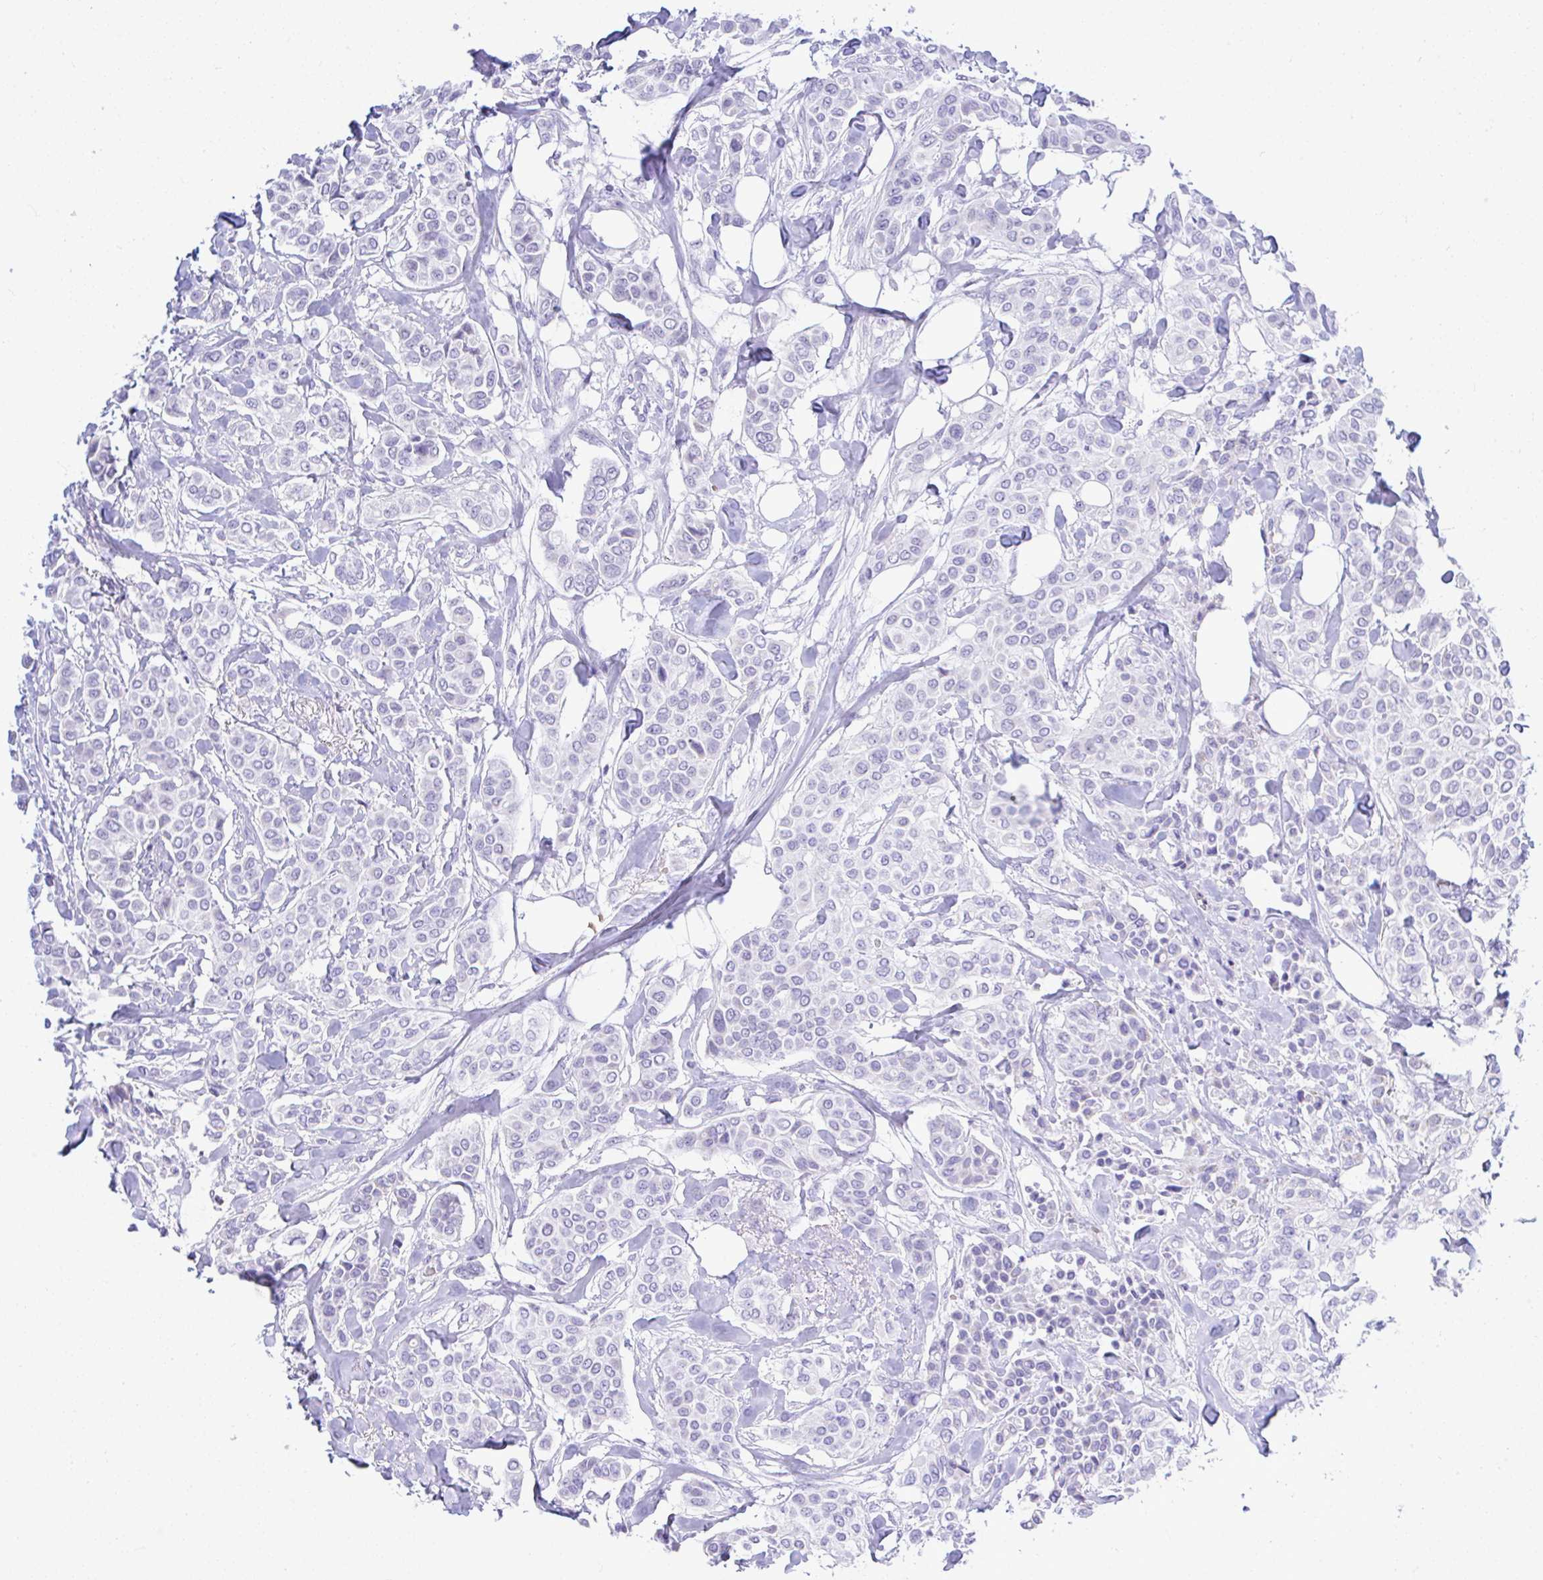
{"staining": {"intensity": "negative", "quantity": "none", "location": "none"}, "tissue": "breast cancer", "cell_type": "Tumor cells", "image_type": "cancer", "snomed": [{"axis": "morphology", "description": "Lobular carcinoma"}, {"axis": "topography", "description": "Breast"}], "caption": "DAB (3,3'-diaminobenzidine) immunohistochemical staining of breast lobular carcinoma demonstrates no significant expression in tumor cells.", "gene": "SEL1L2", "patient": {"sex": "female", "age": 51}}